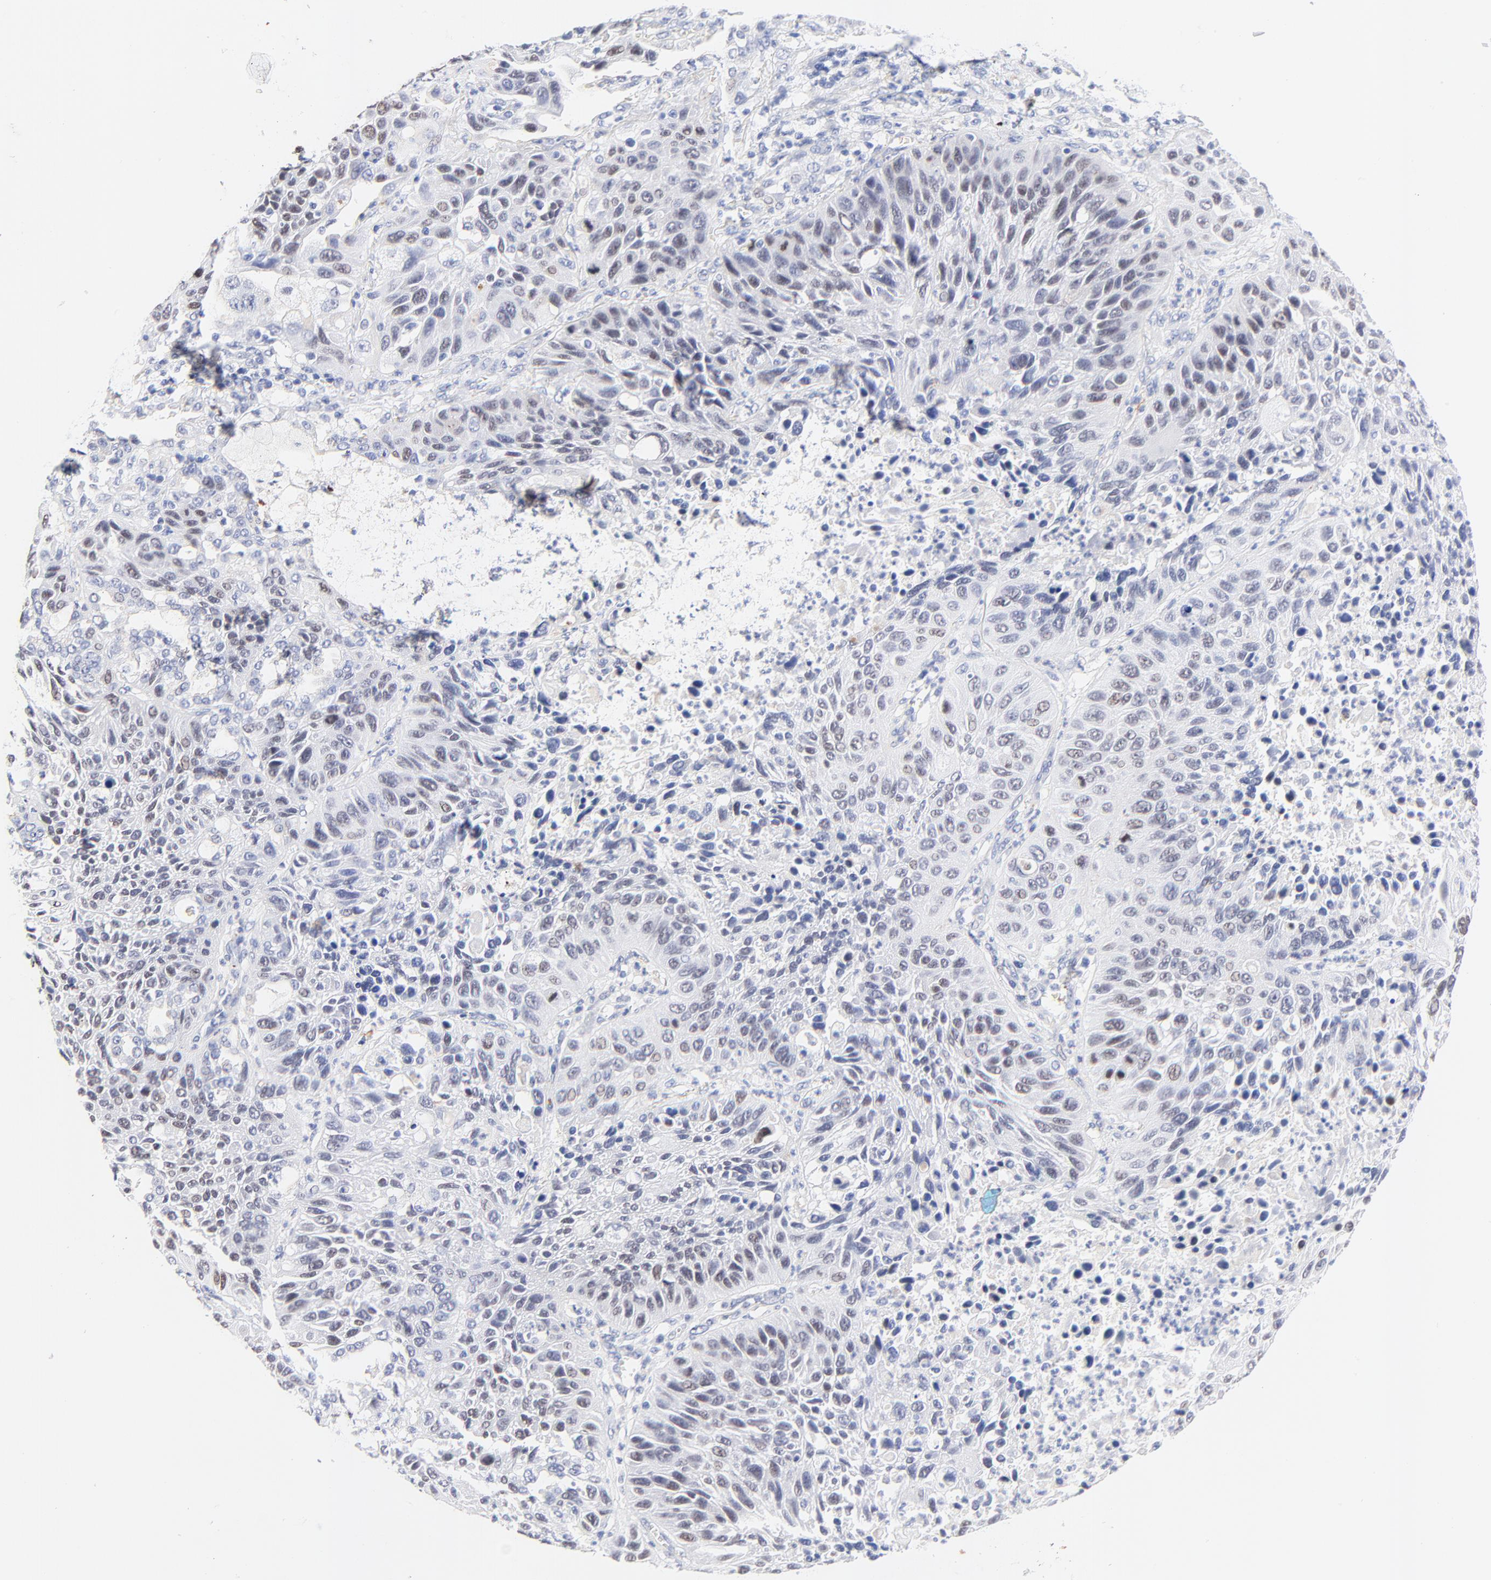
{"staining": {"intensity": "weak", "quantity": "<25%", "location": "nuclear"}, "tissue": "lung cancer", "cell_type": "Tumor cells", "image_type": "cancer", "snomed": [{"axis": "morphology", "description": "Squamous cell carcinoma, NOS"}, {"axis": "topography", "description": "Lung"}], "caption": "Immunohistochemistry image of squamous cell carcinoma (lung) stained for a protein (brown), which shows no positivity in tumor cells.", "gene": "FAM117B", "patient": {"sex": "female", "age": 76}}